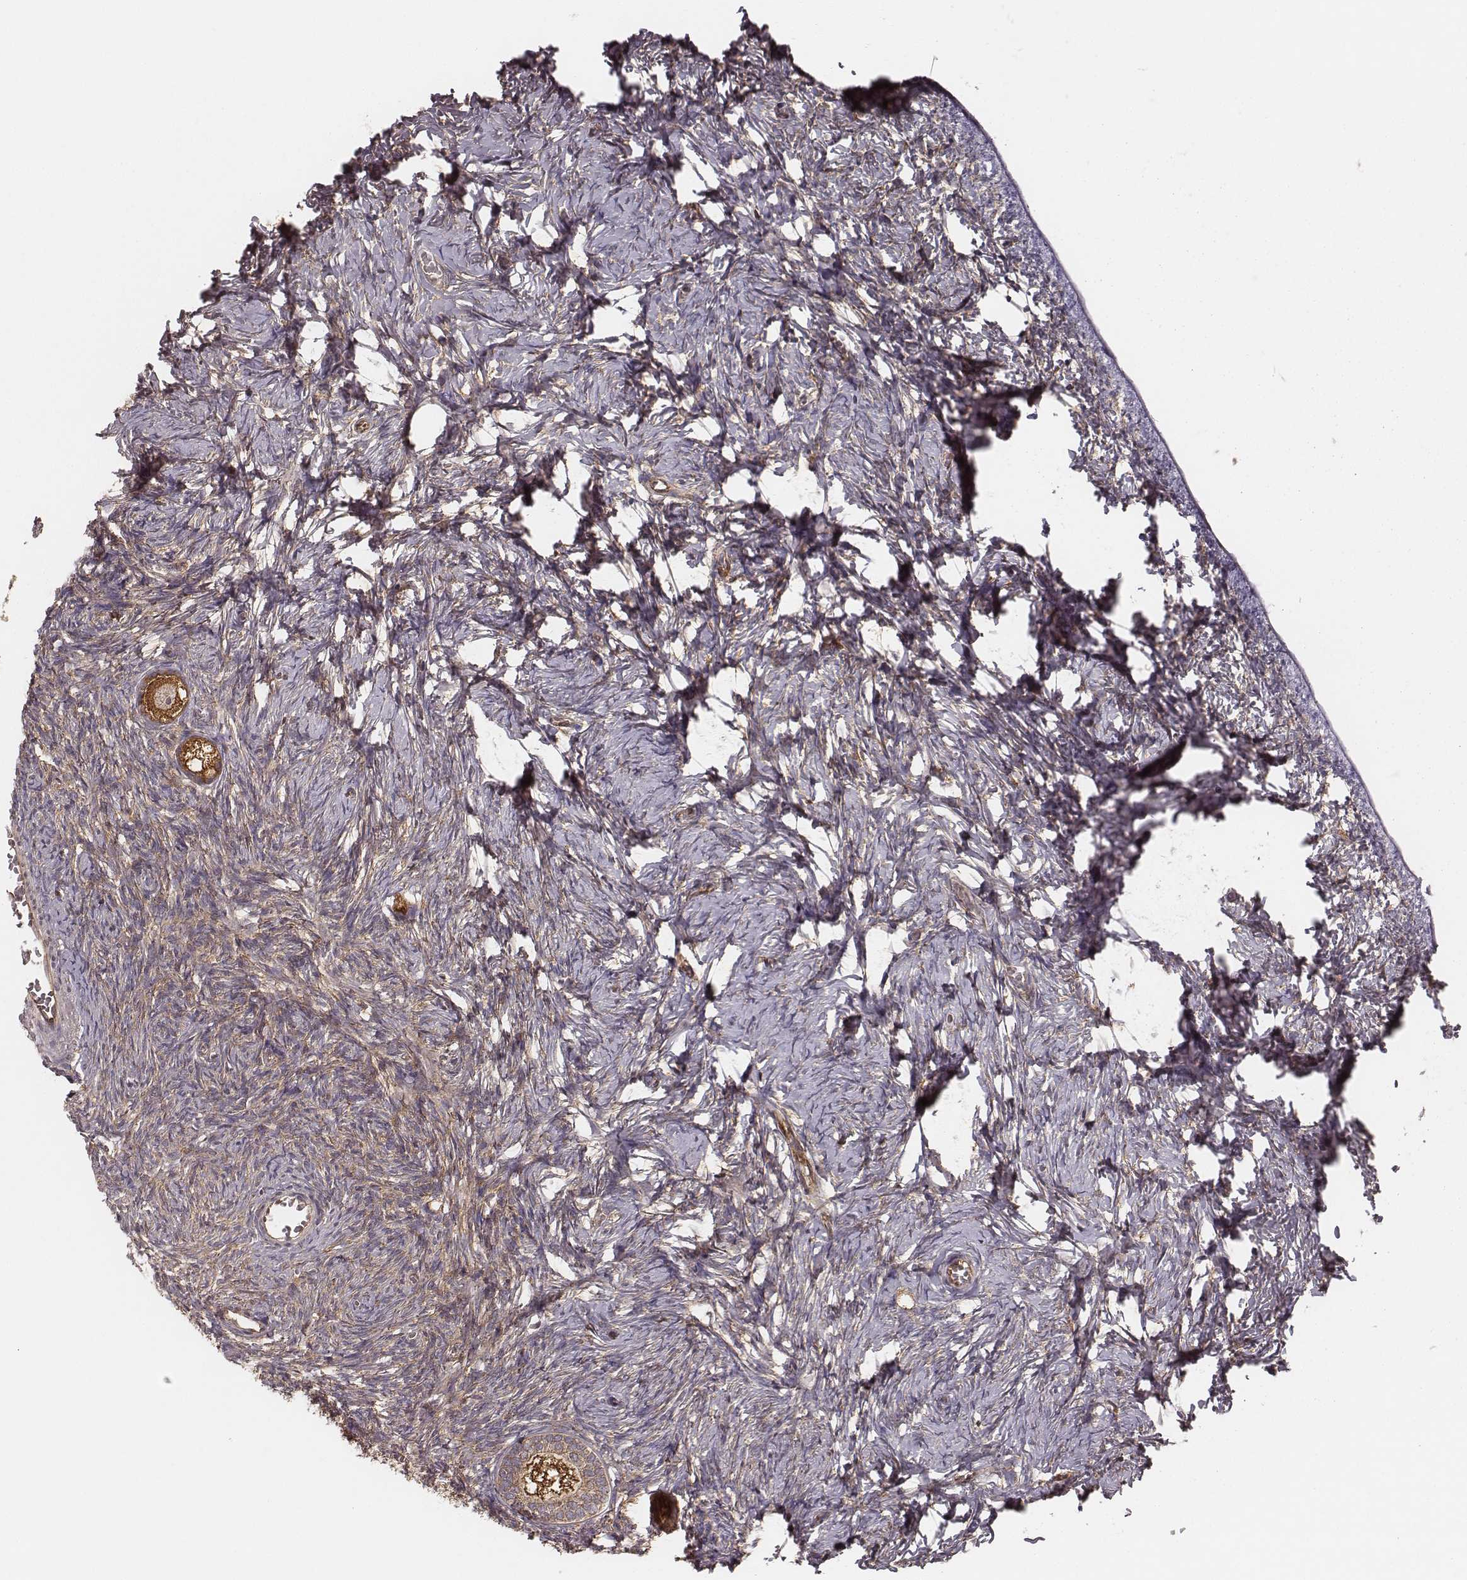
{"staining": {"intensity": "strong", "quantity": ">75%", "location": "cytoplasmic/membranous"}, "tissue": "ovary", "cell_type": "Follicle cells", "image_type": "normal", "snomed": [{"axis": "morphology", "description": "Normal tissue, NOS"}, {"axis": "topography", "description": "Ovary"}], "caption": "A high-resolution histopathology image shows immunohistochemistry staining of benign ovary, which reveals strong cytoplasmic/membranous positivity in about >75% of follicle cells. Nuclei are stained in blue.", "gene": "CARS1", "patient": {"sex": "female", "age": 27}}